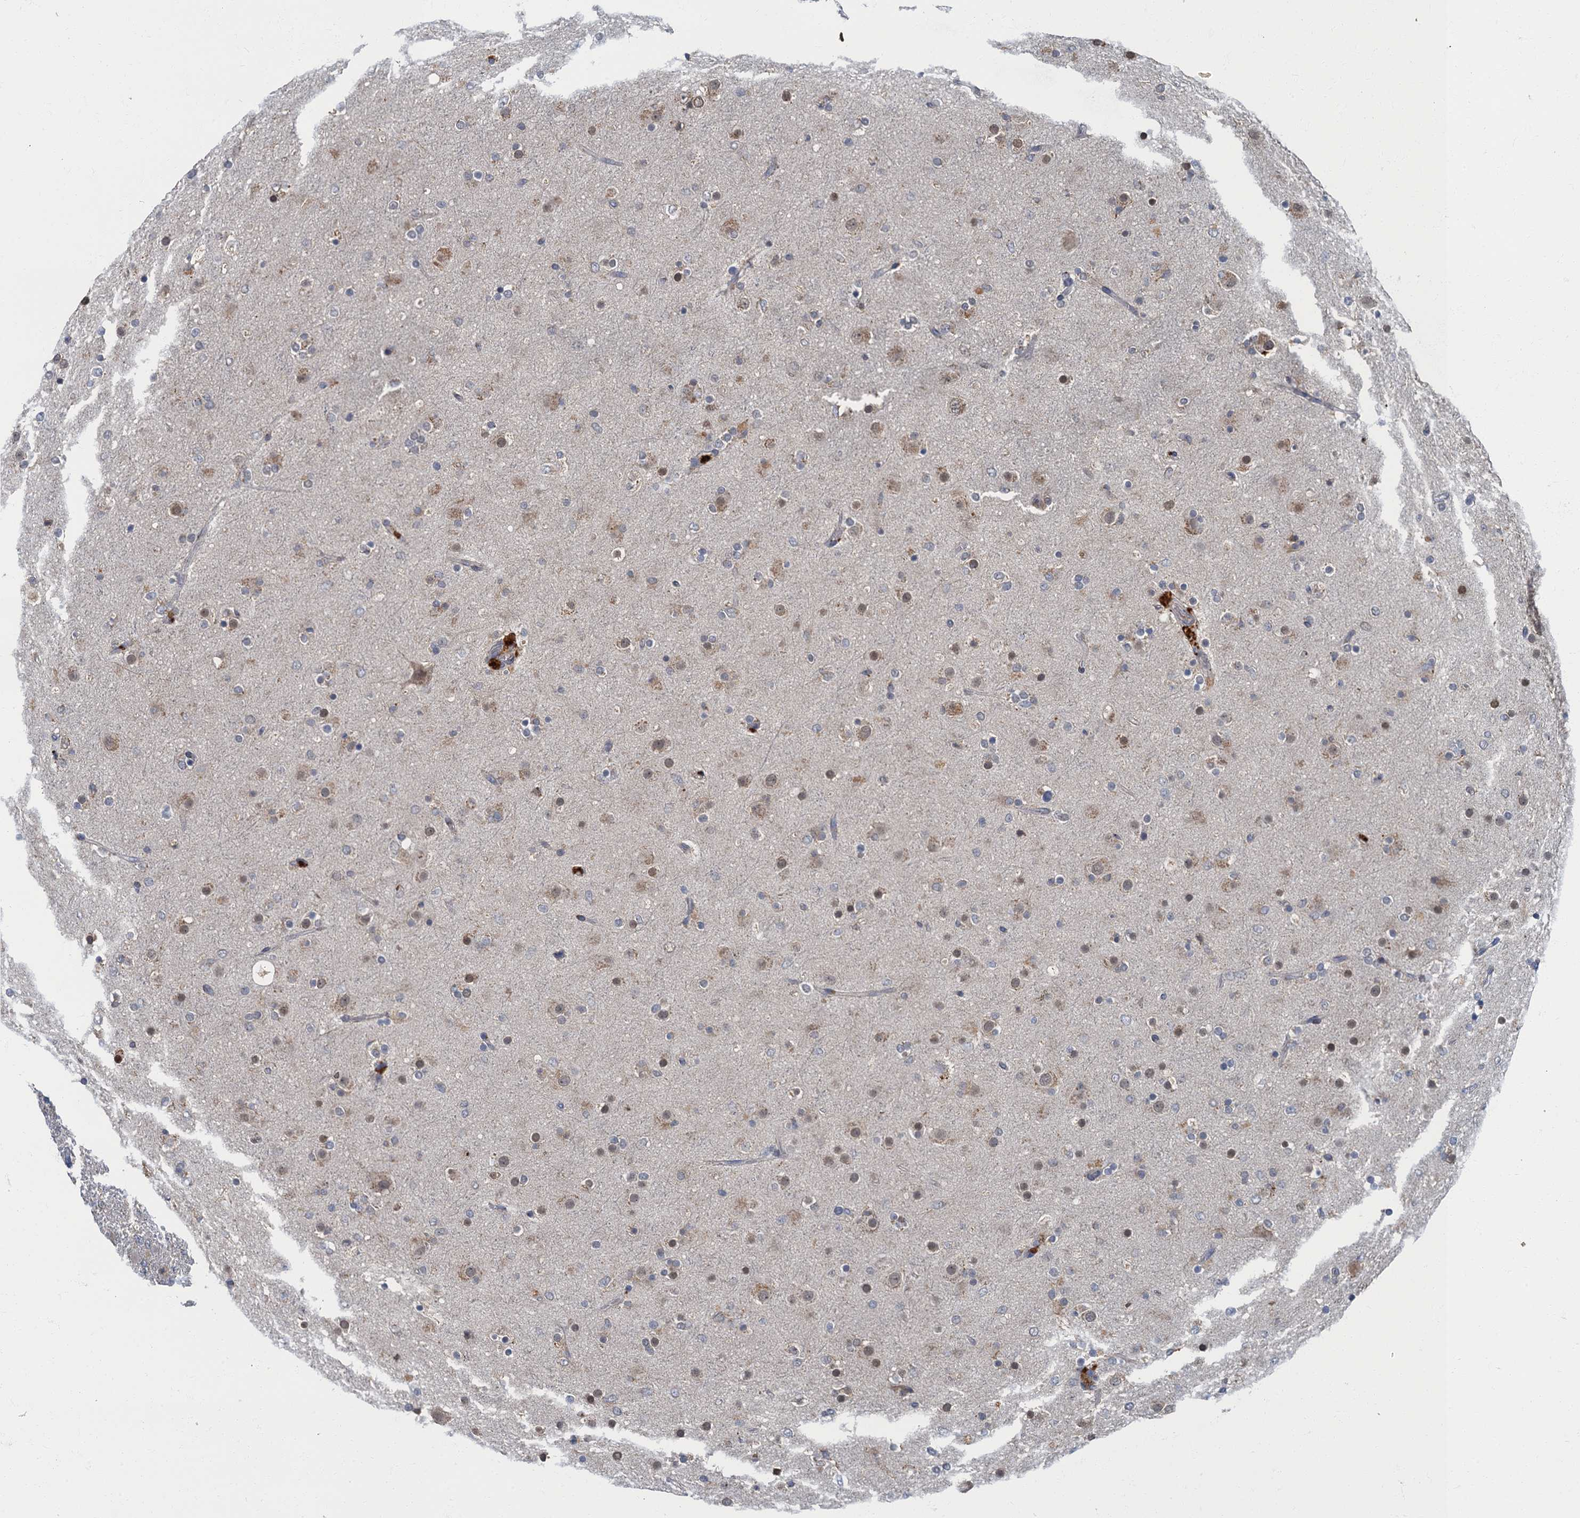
{"staining": {"intensity": "weak", "quantity": "25%-75%", "location": "cytoplasmic/membranous,nuclear"}, "tissue": "glioma", "cell_type": "Tumor cells", "image_type": "cancer", "snomed": [{"axis": "morphology", "description": "Glioma, malignant, Low grade"}, {"axis": "topography", "description": "Brain"}], "caption": "A histopathology image of malignant low-grade glioma stained for a protein displays weak cytoplasmic/membranous and nuclear brown staining in tumor cells. (Stains: DAB in brown, nuclei in blue, Microscopy: brightfield microscopy at high magnification).", "gene": "WDCP", "patient": {"sex": "male", "age": 65}}